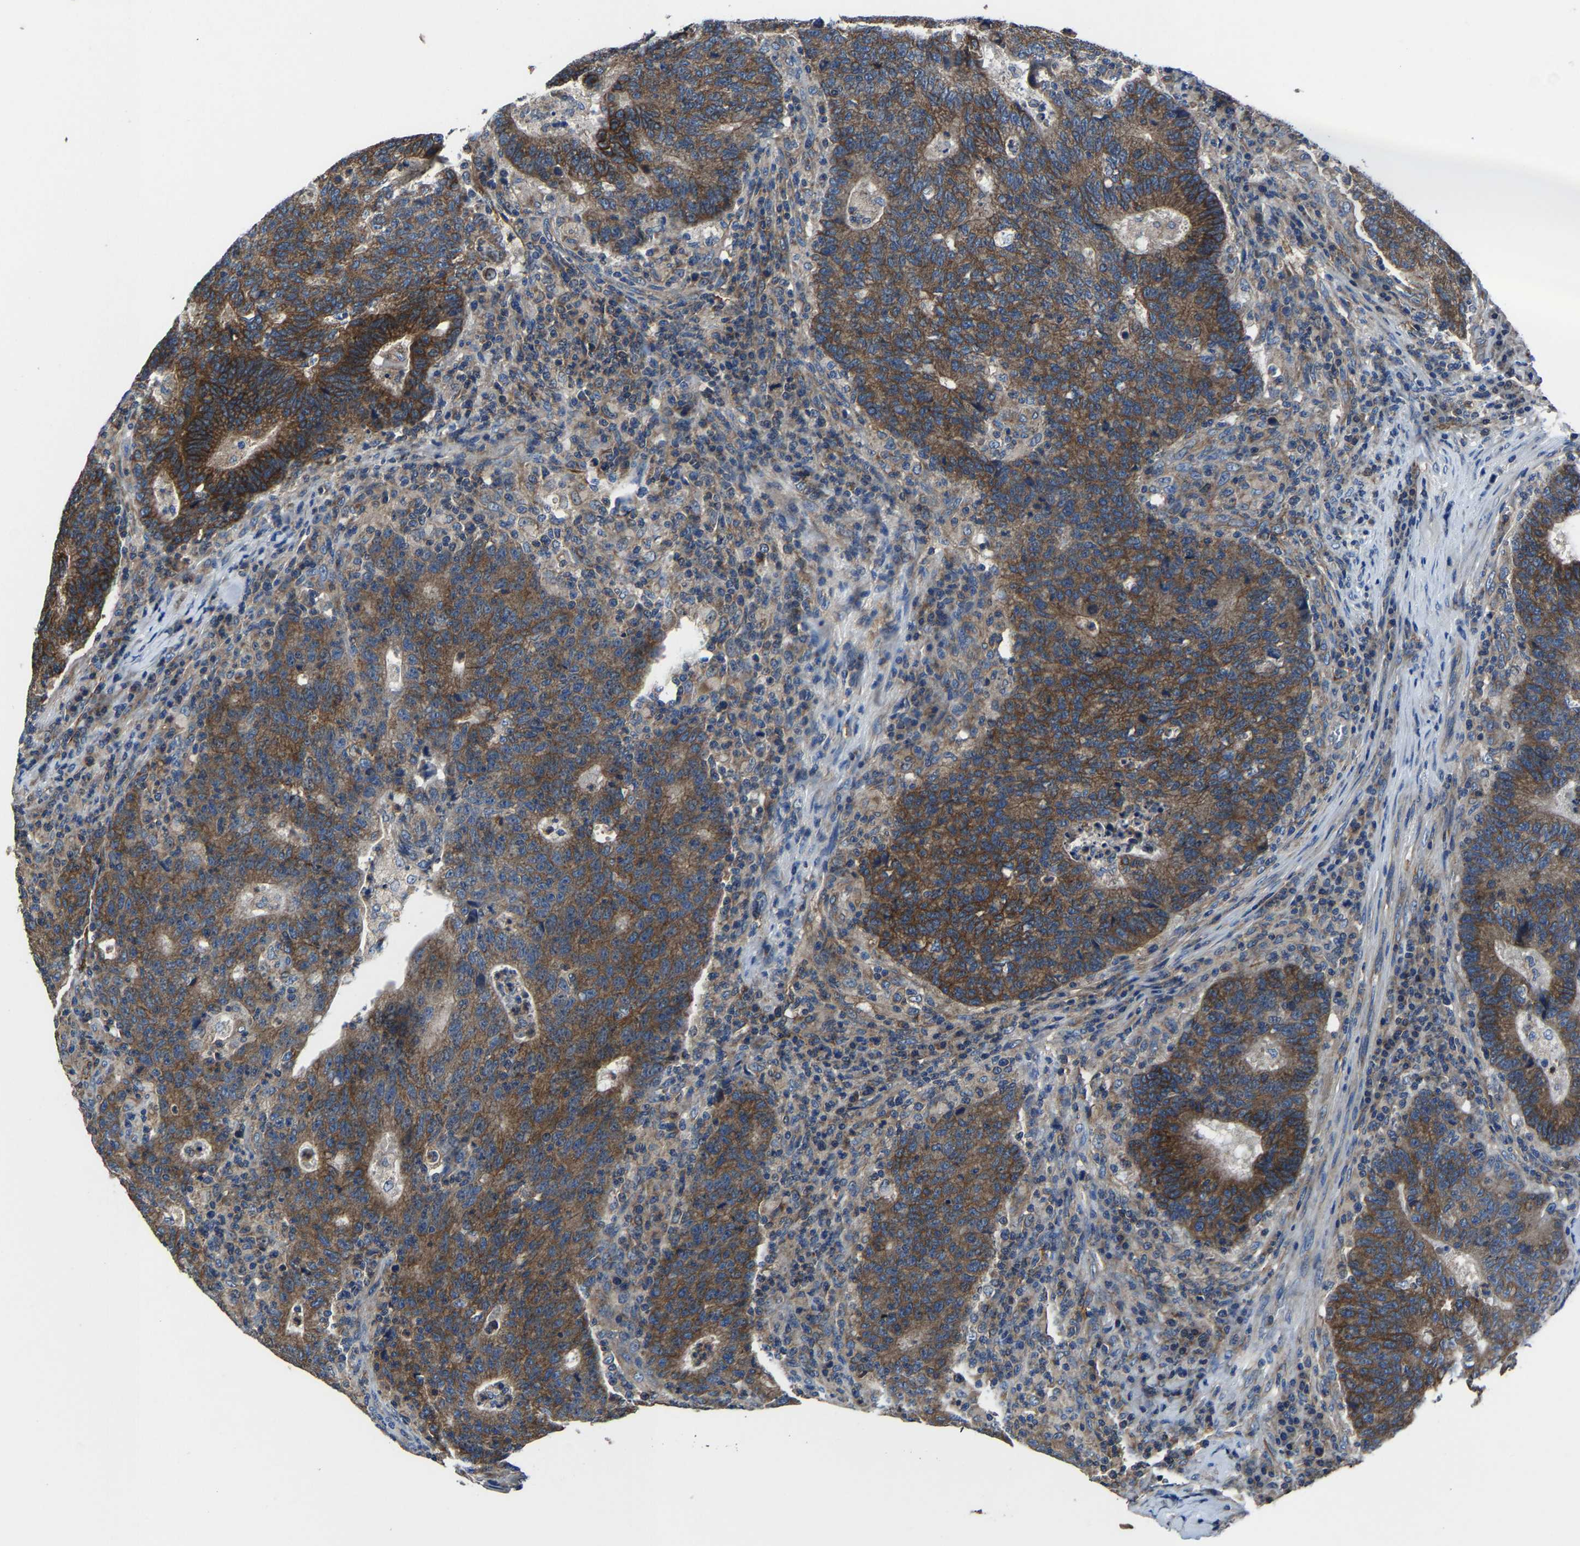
{"staining": {"intensity": "strong", "quantity": ">75%", "location": "cytoplasmic/membranous"}, "tissue": "colorectal cancer", "cell_type": "Tumor cells", "image_type": "cancer", "snomed": [{"axis": "morphology", "description": "Adenocarcinoma, NOS"}, {"axis": "topography", "description": "Colon"}], "caption": "A high amount of strong cytoplasmic/membranous staining is present in approximately >75% of tumor cells in colorectal adenocarcinoma tissue.", "gene": "KIAA1958", "patient": {"sex": "female", "age": 75}}